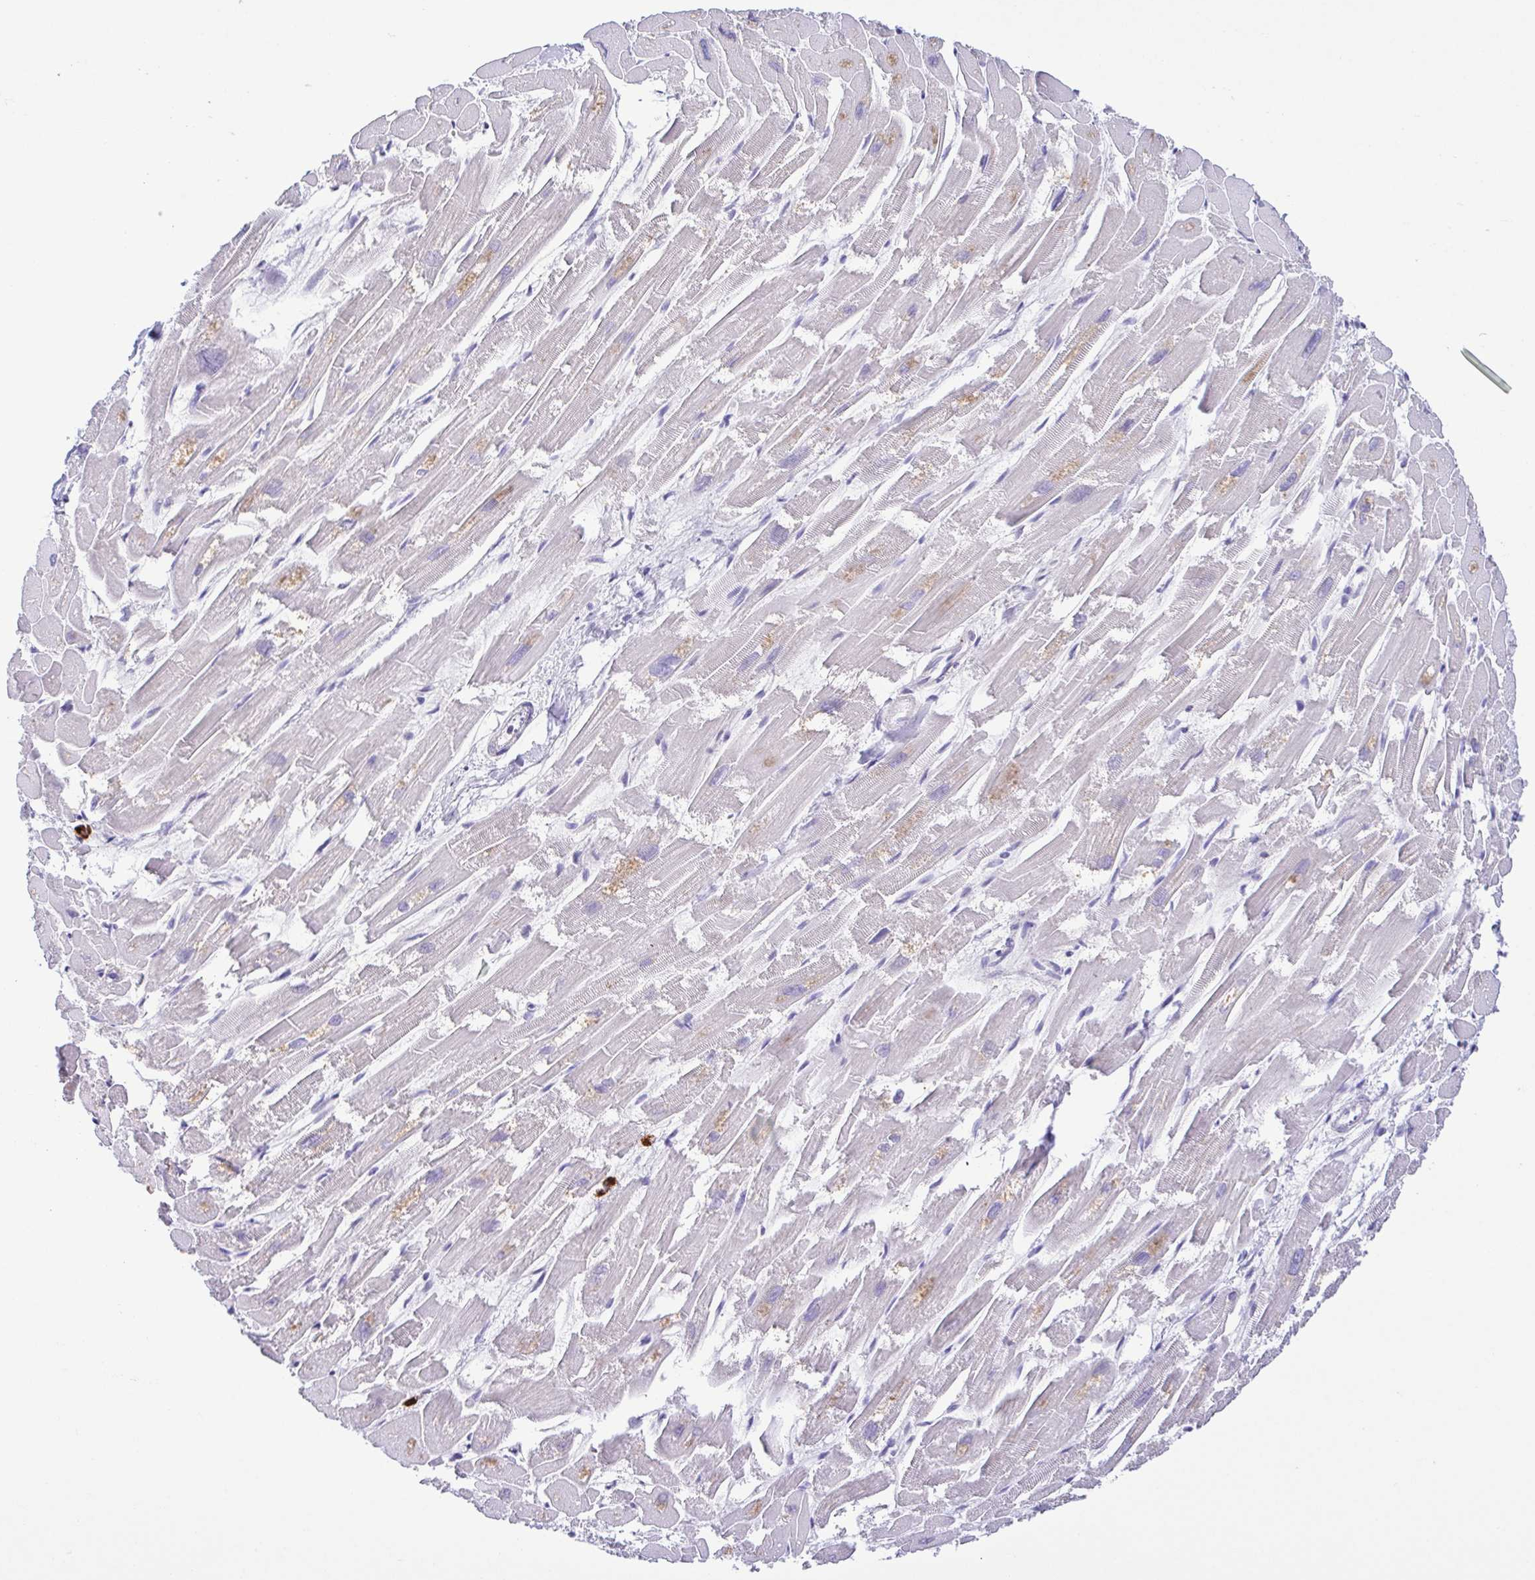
{"staining": {"intensity": "negative", "quantity": "none", "location": "none"}, "tissue": "heart muscle", "cell_type": "Cardiomyocytes", "image_type": "normal", "snomed": [{"axis": "morphology", "description": "Normal tissue, NOS"}, {"axis": "topography", "description": "Heart"}], "caption": "High magnification brightfield microscopy of unremarkable heart muscle stained with DAB (3,3'-diaminobenzidine) (brown) and counterstained with hematoxylin (blue): cardiomyocytes show no significant staining.", "gene": "PGLYRP1", "patient": {"sex": "male", "age": 54}}